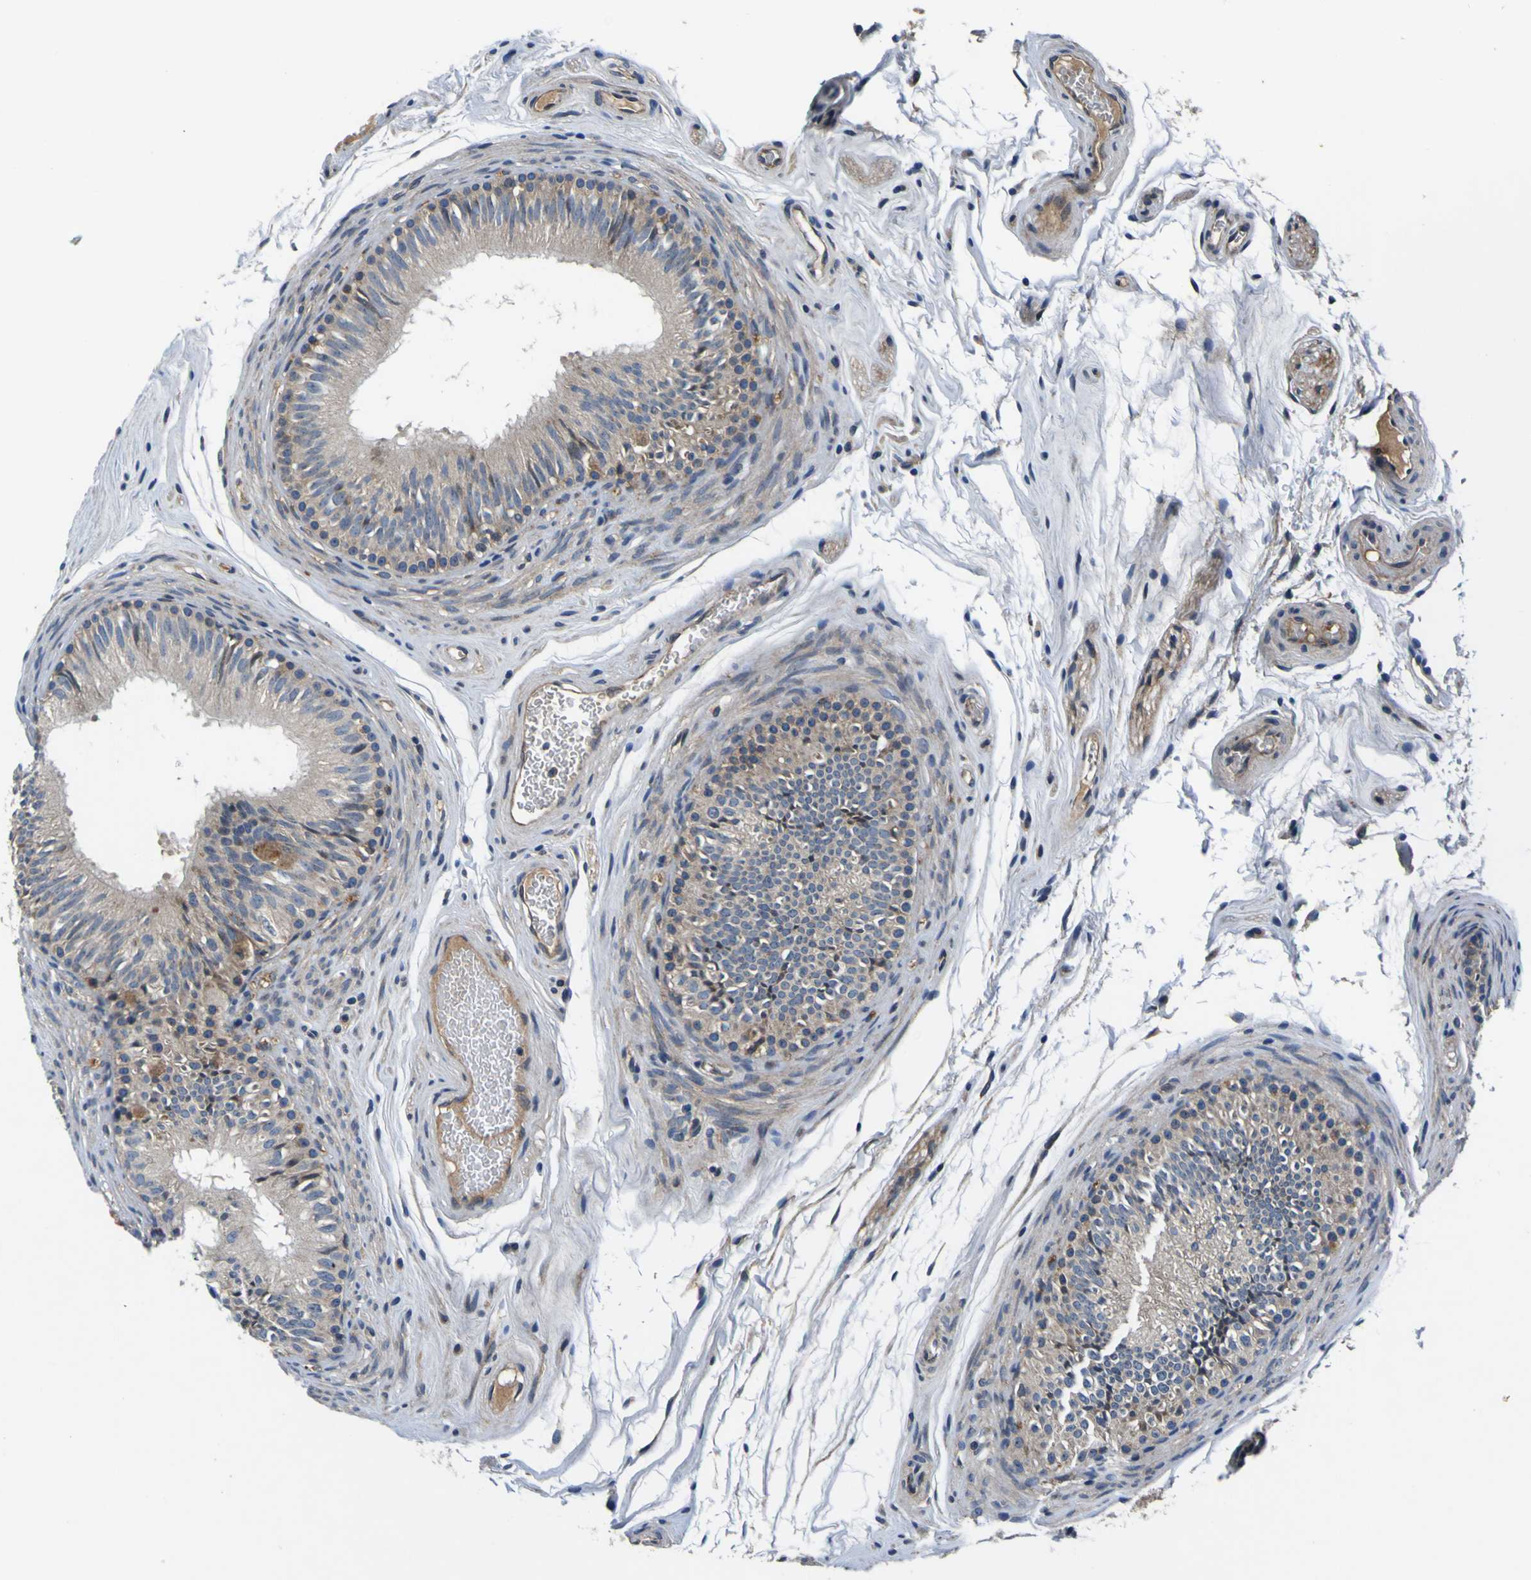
{"staining": {"intensity": "moderate", "quantity": "<25%", "location": "cytoplasmic/membranous"}, "tissue": "epididymis", "cell_type": "Glandular cells", "image_type": "normal", "snomed": [{"axis": "morphology", "description": "Normal tissue, NOS"}, {"axis": "topography", "description": "Epididymis"}], "caption": "DAB (3,3'-diaminobenzidine) immunohistochemical staining of benign human epididymis reveals moderate cytoplasmic/membranous protein expression in approximately <25% of glandular cells. (DAB (3,3'-diaminobenzidine) = brown stain, brightfield microscopy at high magnification).", "gene": "EPHB4", "patient": {"sex": "male", "age": 36}}